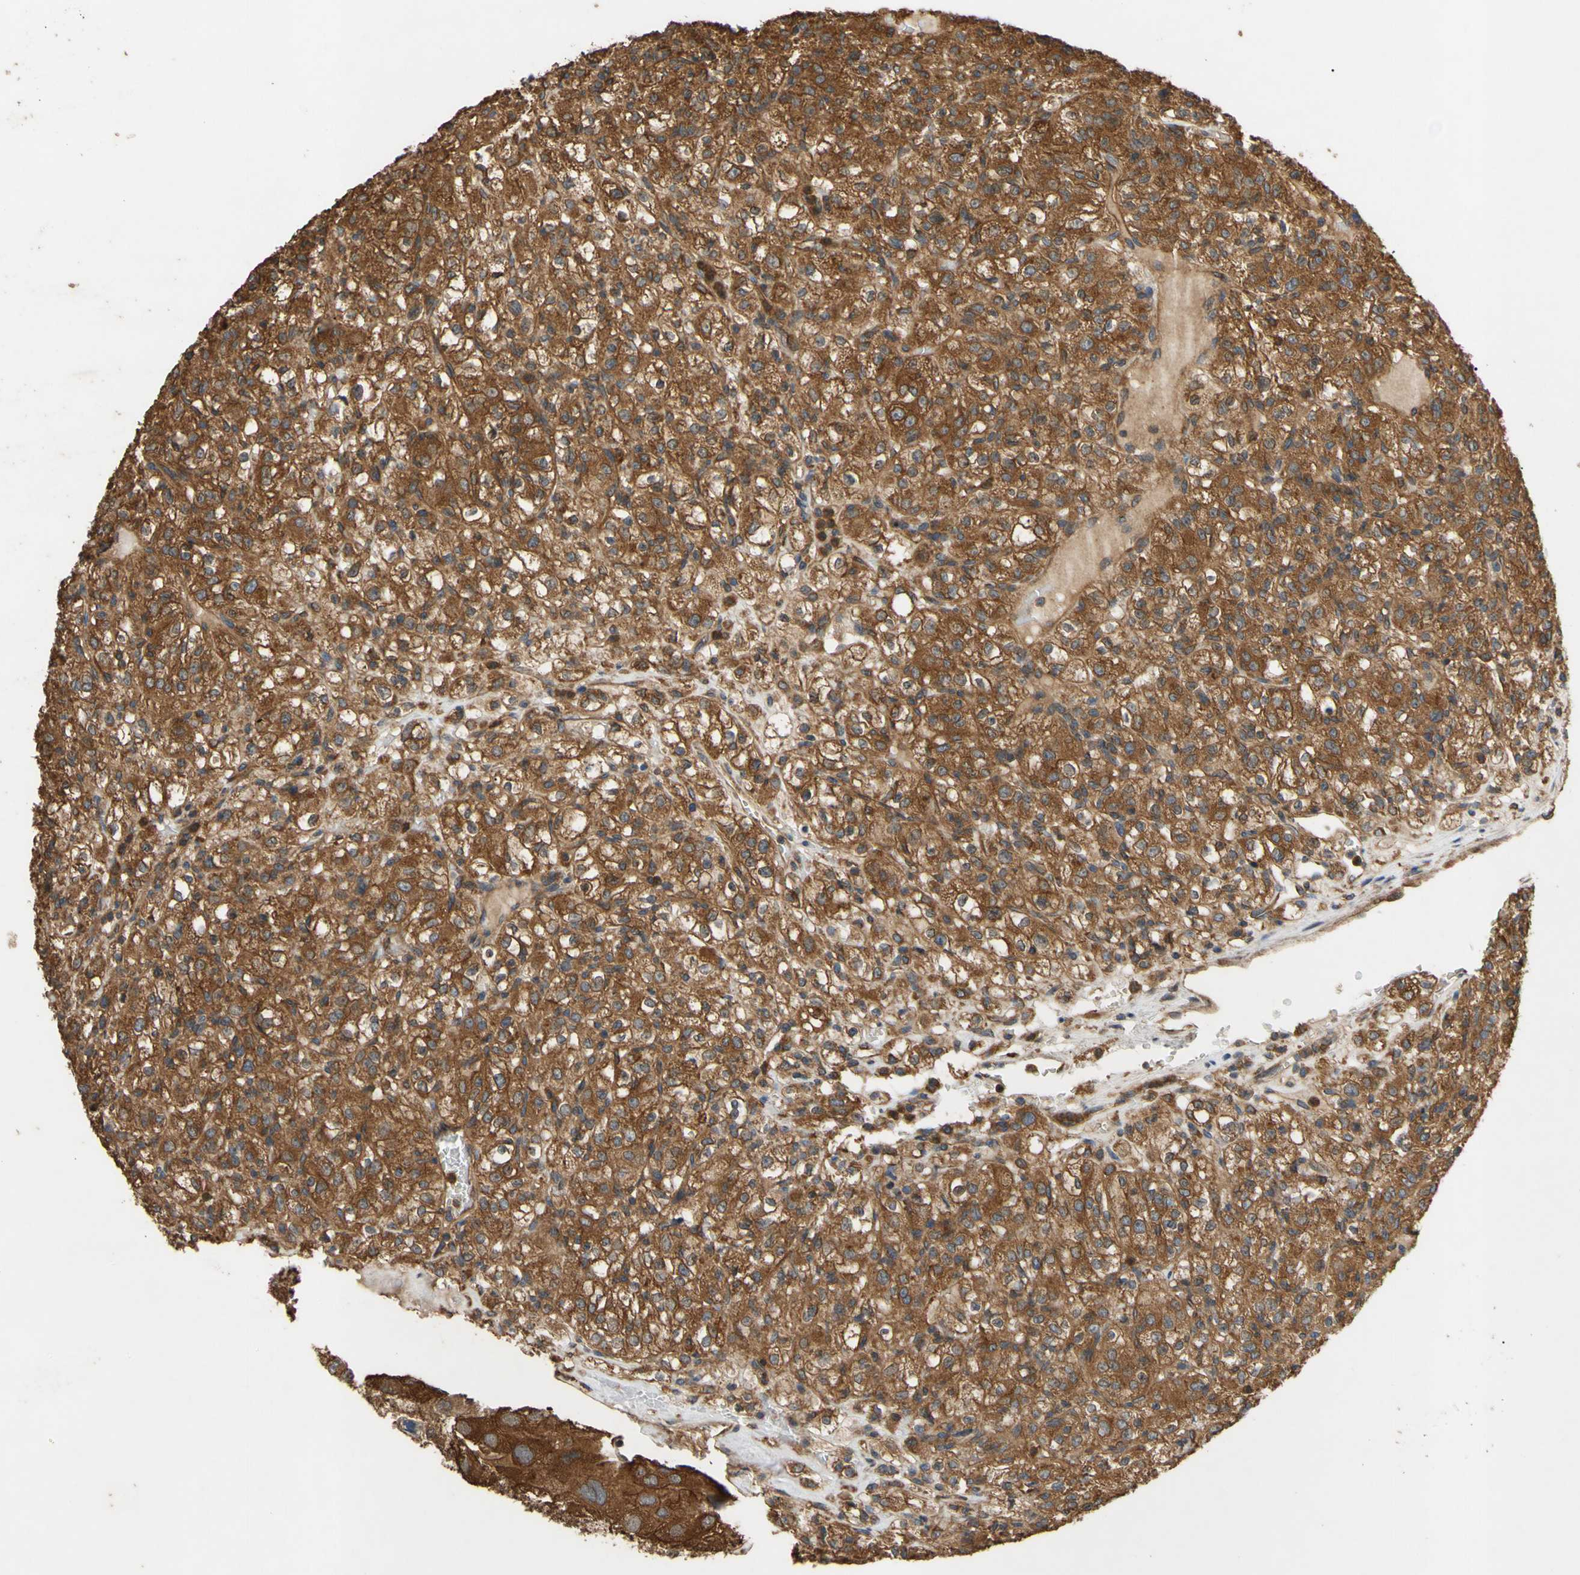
{"staining": {"intensity": "strong", "quantity": ">75%", "location": "cytoplasmic/membranous"}, "tissue": "renal cancer", "cell_type": "Tumor cells", "image_type": "cancer", "snomed": [{"axis": "morphology", "description": "Normal tissue, NOS"}, {"axis": "morphology", "description": "Adenocarcinoma, NOS"}, {"axis": "topography", "description": "Kidney"}], "caption": "Immunohistochemical staining of renal cancer reveals high levels of strong cytoplasmic/membranous expression in about >75% of tumor cells.", "gene": "CTTN", "patient": {"sex": "female", "age": 72}}